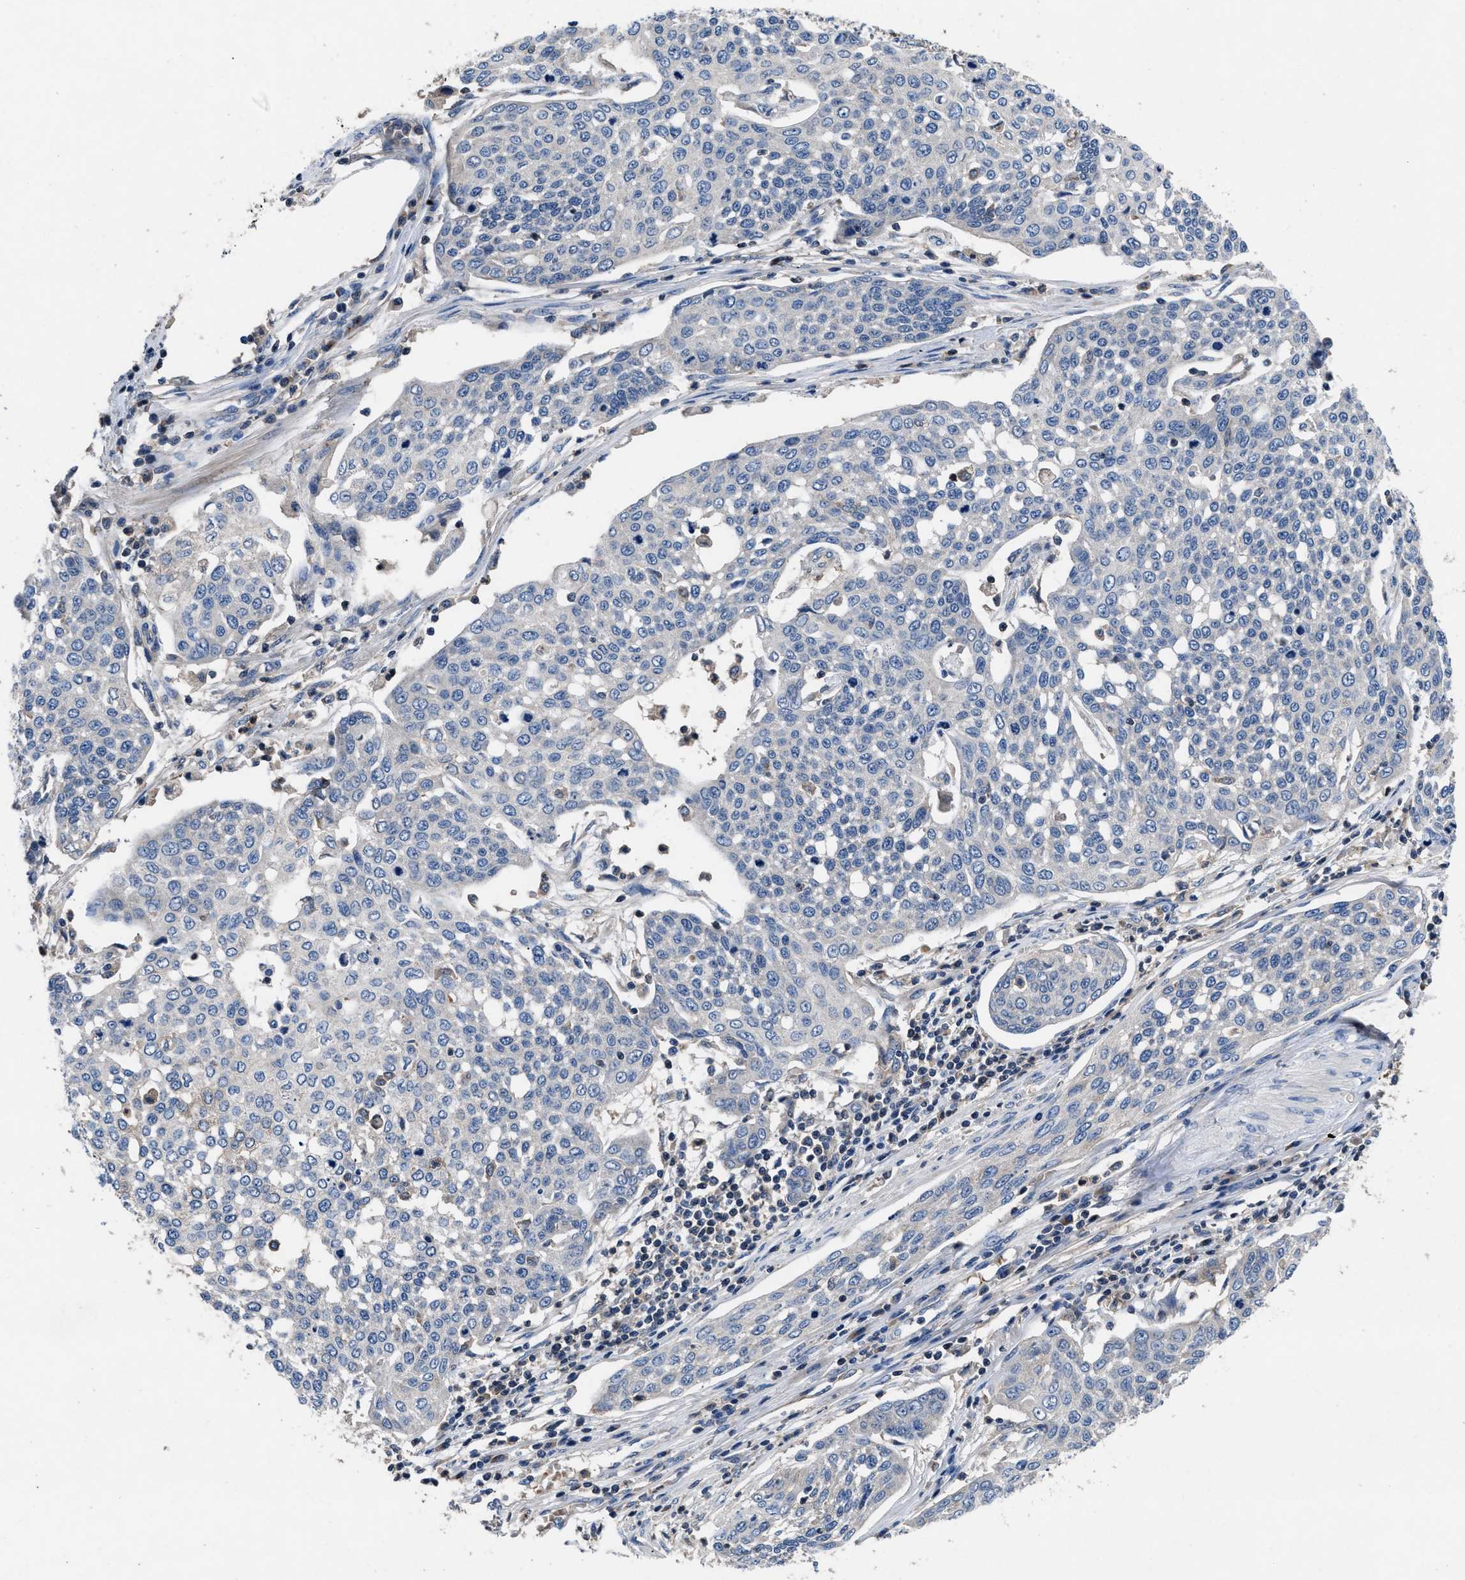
{"staining": {"intensity": "negative", "quantity": "none", "location": "none"}, "tissue": "cervical cancer", "cell_type": "Tumor cells", "image_type": "cancer", "snomed": [{"axis": "morphology", "description": "Squamous cell carcinoma, NOS"}, {"axis": "topography", "description": "Cervix"}], "caption": "Immunohistochemistry of squamous cell carcinoma (cervical) displays no expression in tumor cells.", "gene": "YBEY", "patient": {"sex": "female", "age": 34}}